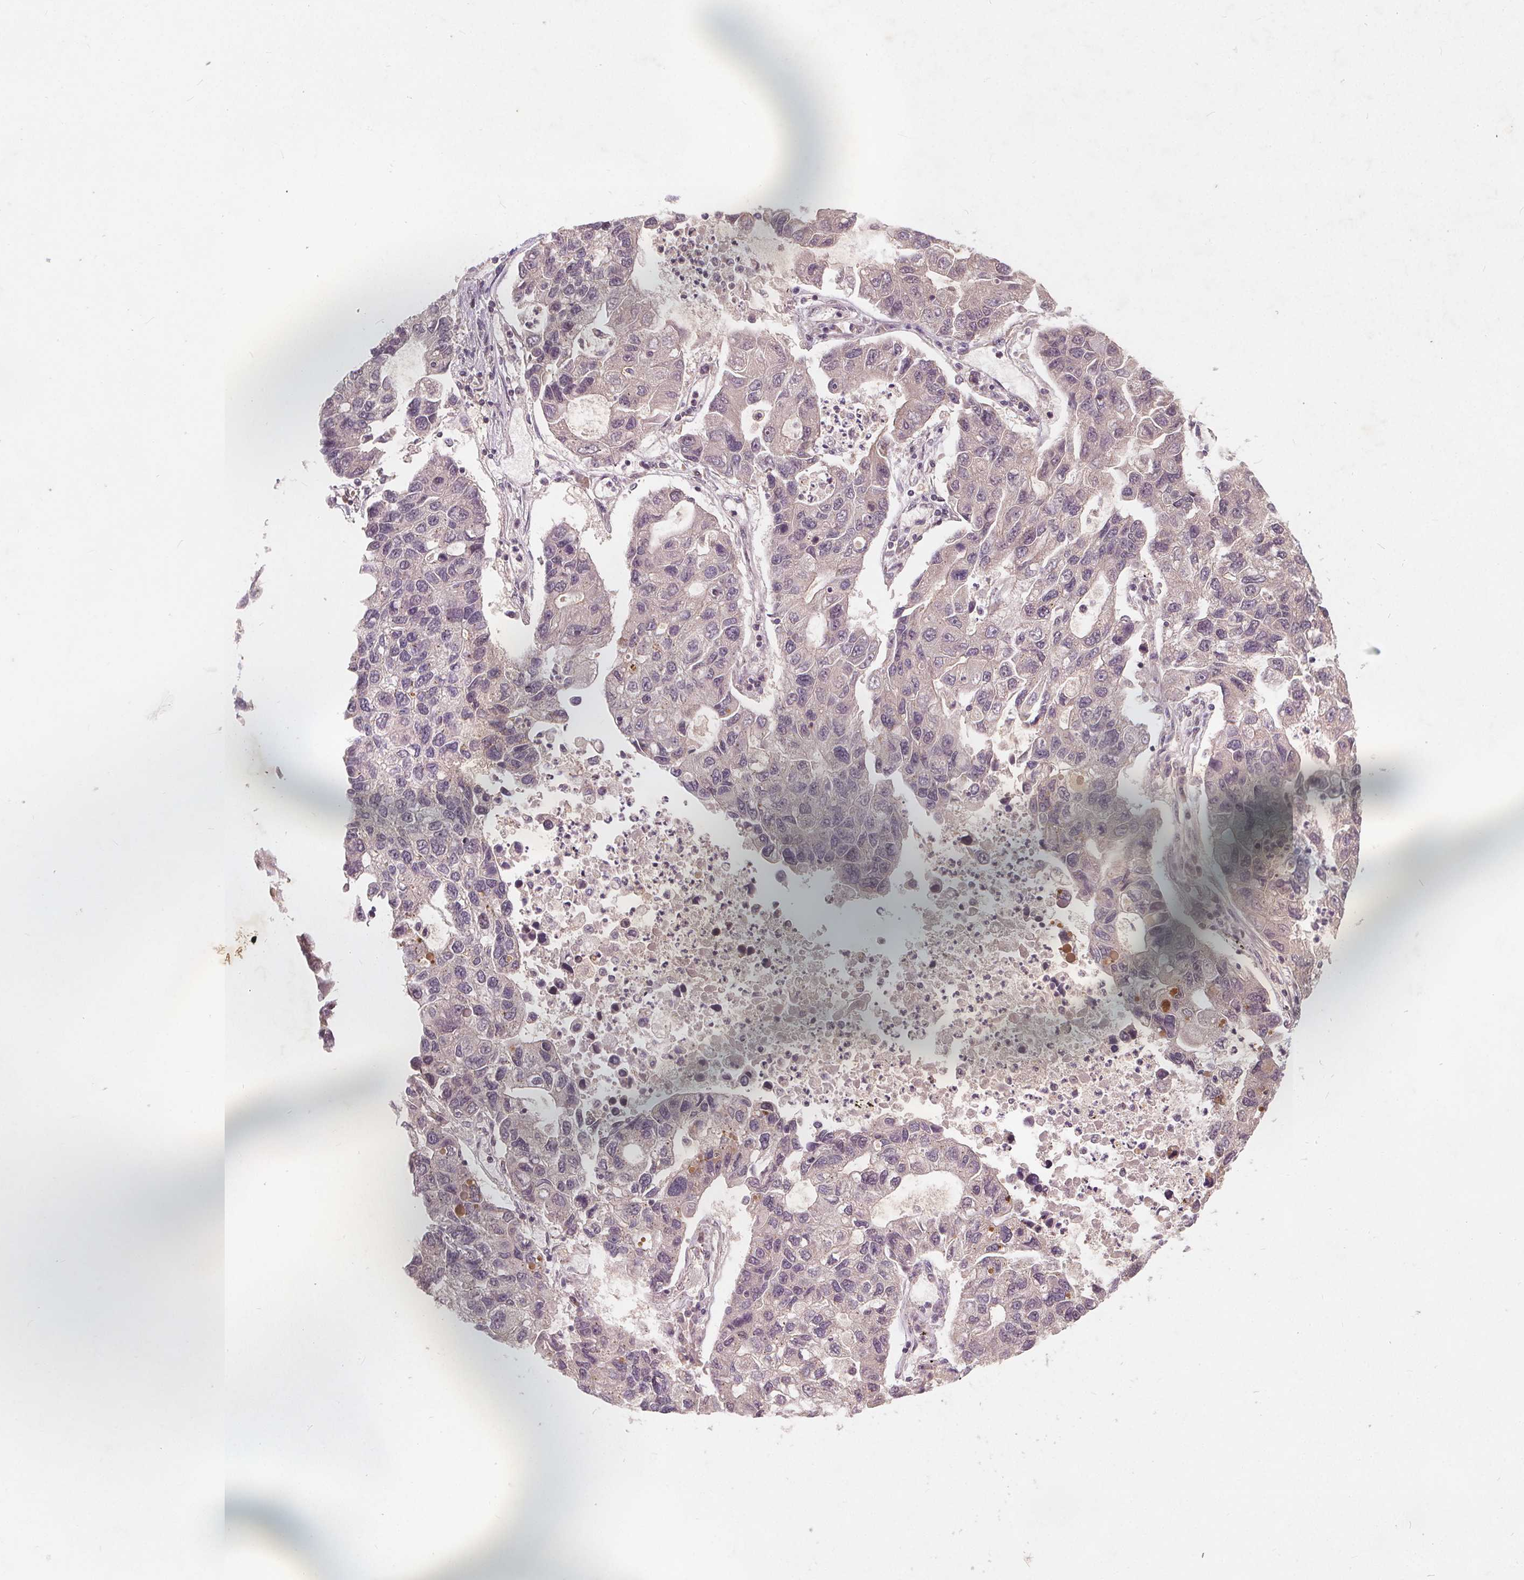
{"staining": {"intensity": "negative", "quantity": "none", "location": "none"}, "tissue": "lung cancer", "cell_type": "Tumor cells", "image_type": "cancer", "snomed": [{"axis": "morphology", "description": "Adenocarcinoma, NOS"}, {"axis": "topography", "description": "Bronchus"}, {"axis": "topography", "description": "Lung"}], "caption": "High power microscopy image of an IHC image of adenocarcinoma (lung), revealing no significant expression in tumor cells.", "gene": "CSNK1G2", "patient": {"sex": "female", "age": 51}}